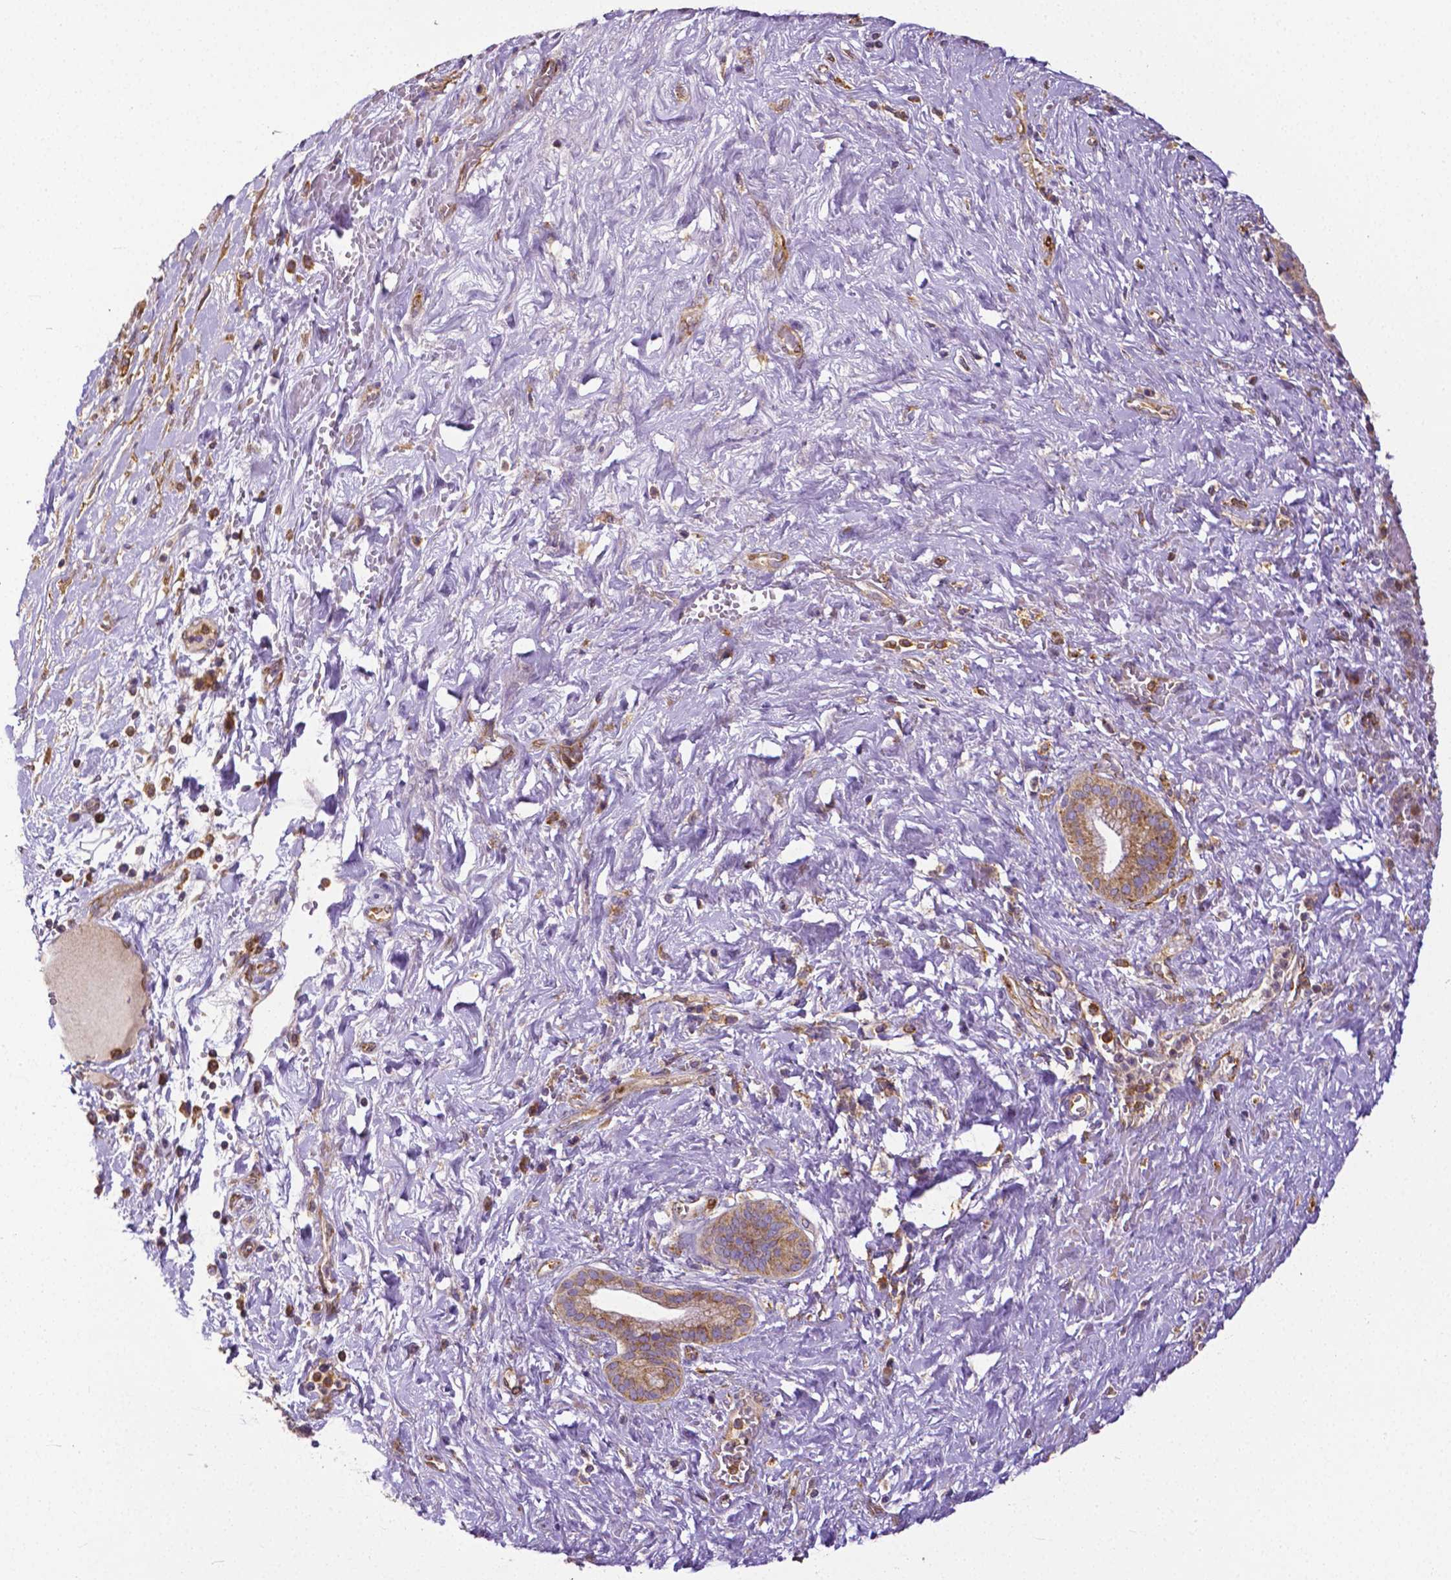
{"staining": {"intensity": "moderate", "quantity": ">75%", "location": "cytoplasmic/membranous"}, "tissue": "pancreatic cancer", "cell_type": "Tumor cells", "image_type": "cancer", "snomed": [{"axis": "morphology", "description": "Adenocarcinoma, NOS"}, {"axis": "topography", "description": "Pancreas"}], "caption": "Protein staining of adenocarcinoma (pancreatic) tissue reveals moderate cytoplasmic/membranous expression in approximately >75% of tumor cells.", "gene": "DICER1", "patient": {"sex": "male", "age": 44}}